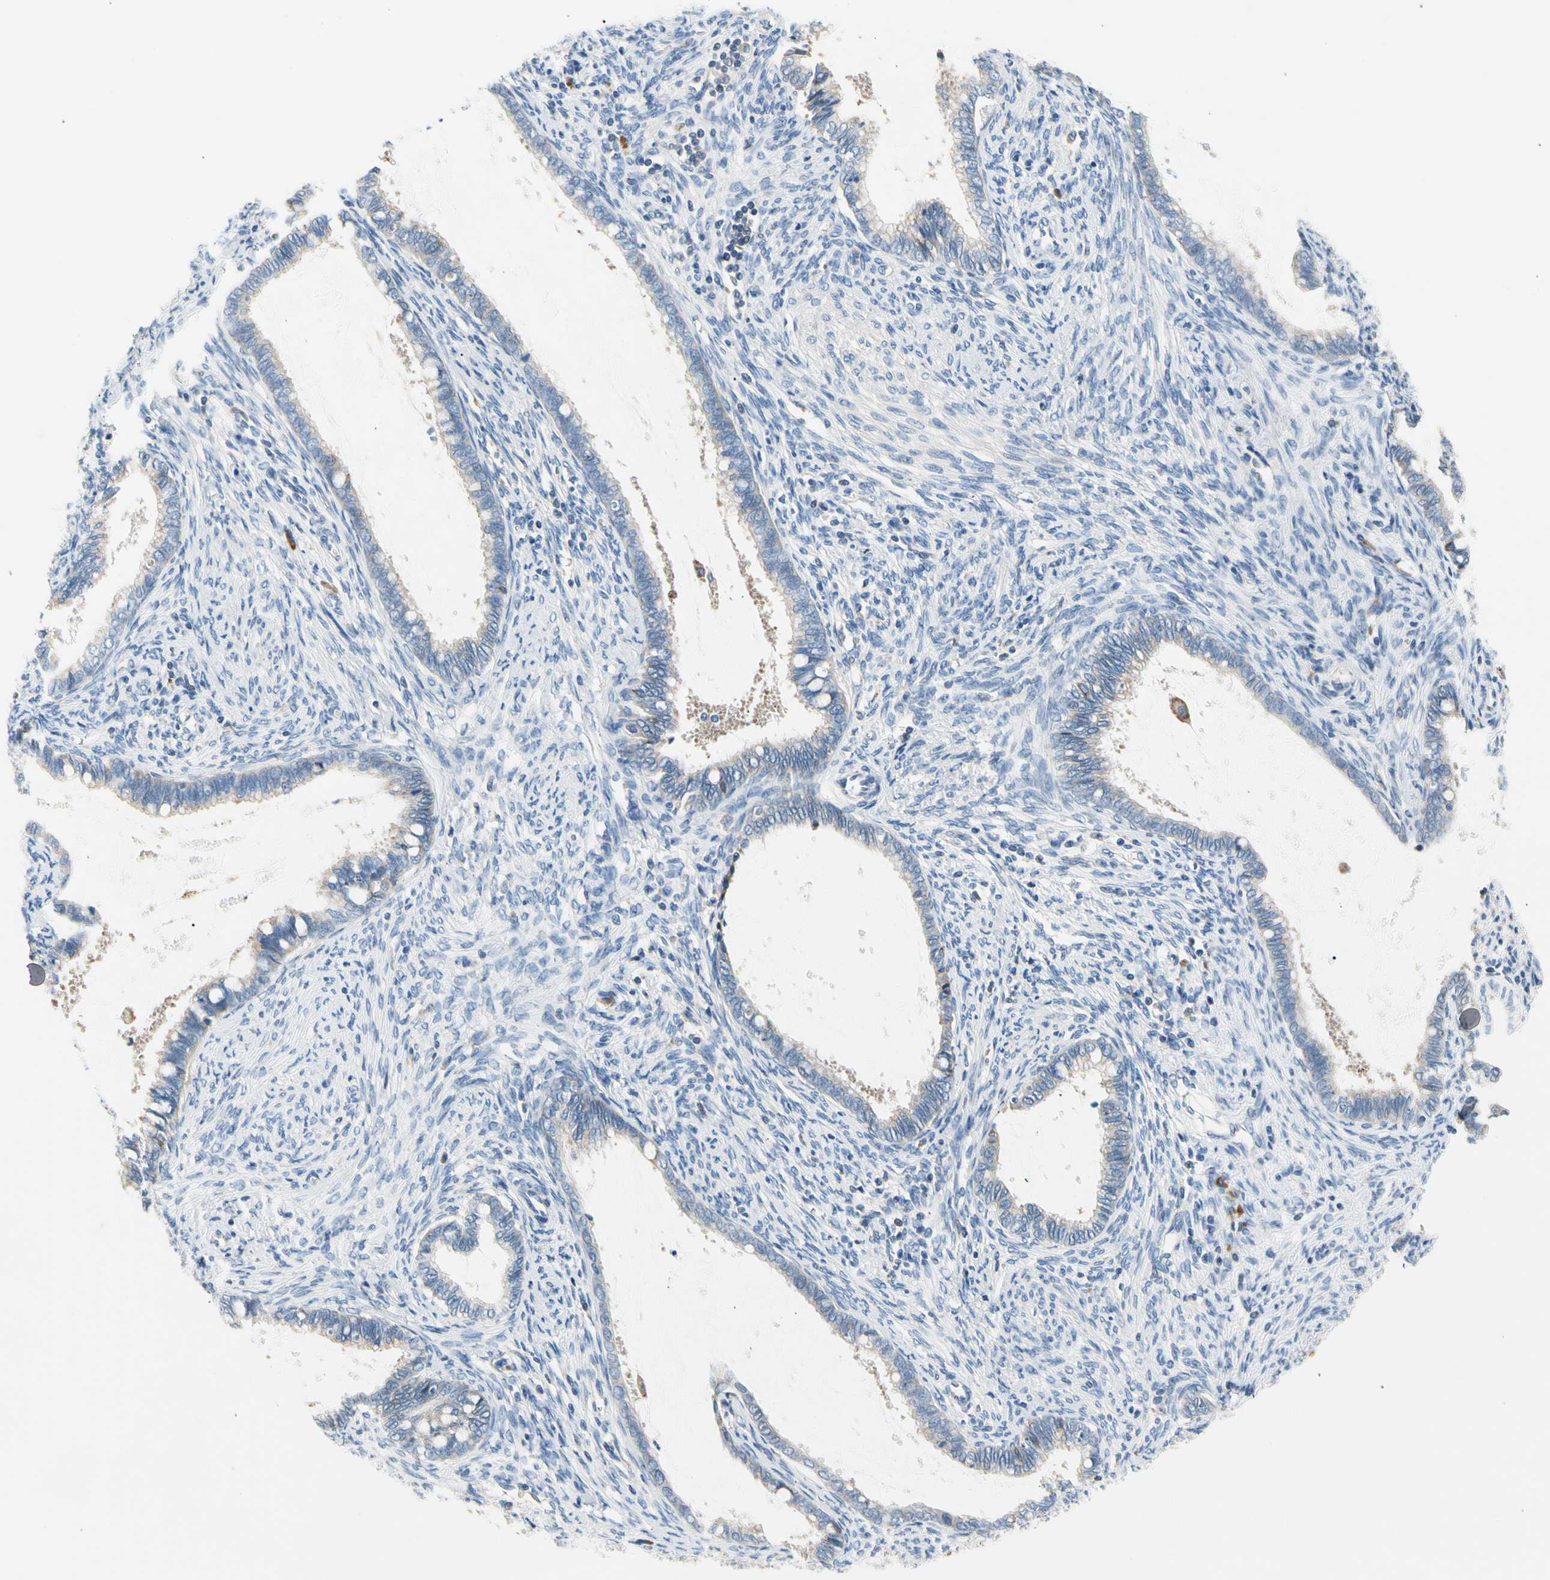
{"staining": {"intensity": "negative", "quantity": "none", "location": "none"}, "tissue": "cervical cancer", "cell_type": "Tumor cells", "image_type": "cancer", "snomed": [{"axis": "morphology", "description": "Adenocarcinoma, NOS"}, {"axis": "topography", "description": "Cervix"}], "caption": "Human adenocarcinoma (cervical) stained for a protein using immunohistochemistry (IHC) shows no expression in tumor cells.", "gene": "STXBP1", "patient": {"sex": "female", "age": 44}}